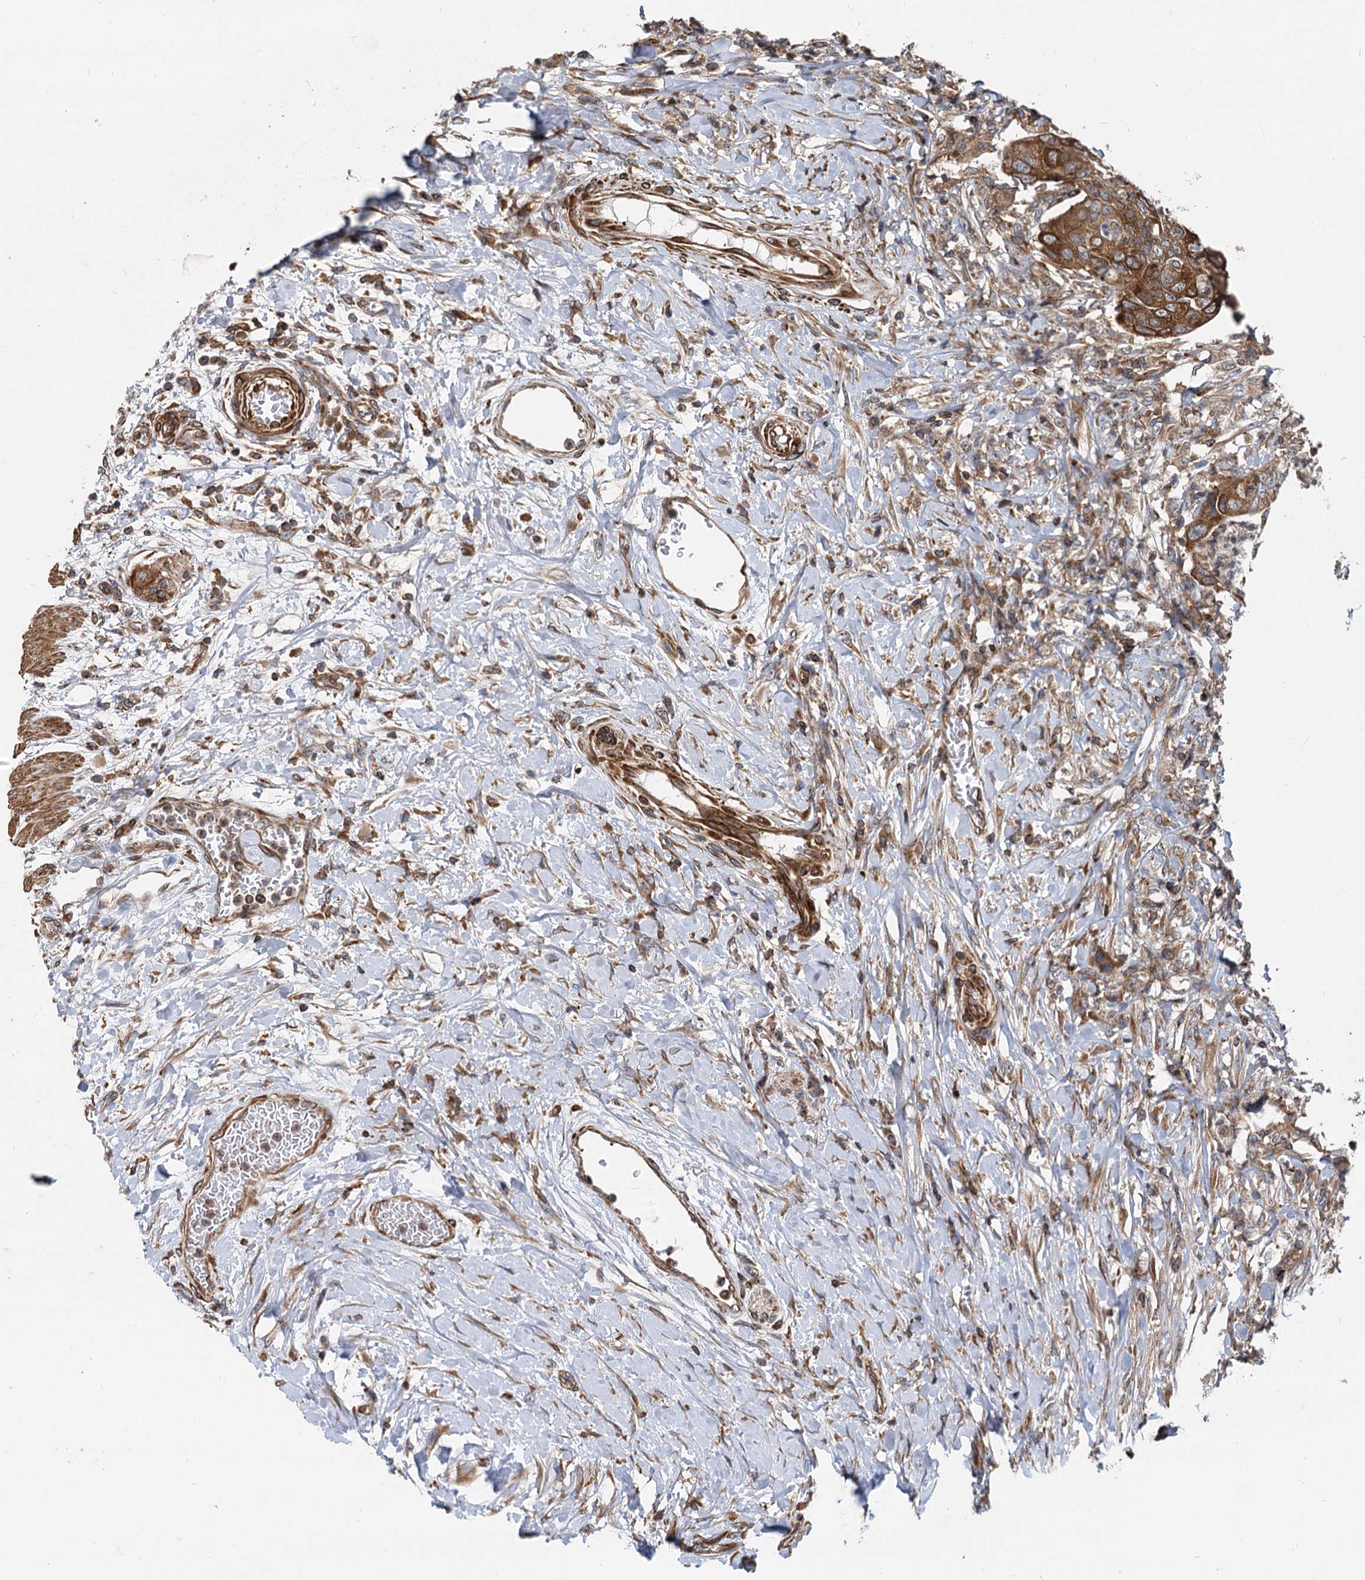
{"staining": {"intensity": "moderate", "quantity": ">75%", "location": "cytoplasmic/membranous"}, "tissue": "colorectal cancer", "cell_type": "Tumor cells", "image_type": "cancer", "snomed": [{"axis": "morphology", "description": "Adenocarcinoma, NOS"}, {"axis": "topography", "description": "Rectum"}], "caption": "Moderate cytoplasmic/membranous protein staining is seen in approximately >75% of tumor cells in colorectal cancer (adenocarcinoma).", "gene": "STIM1", "patient": {"sex": "male", "age": 63}}